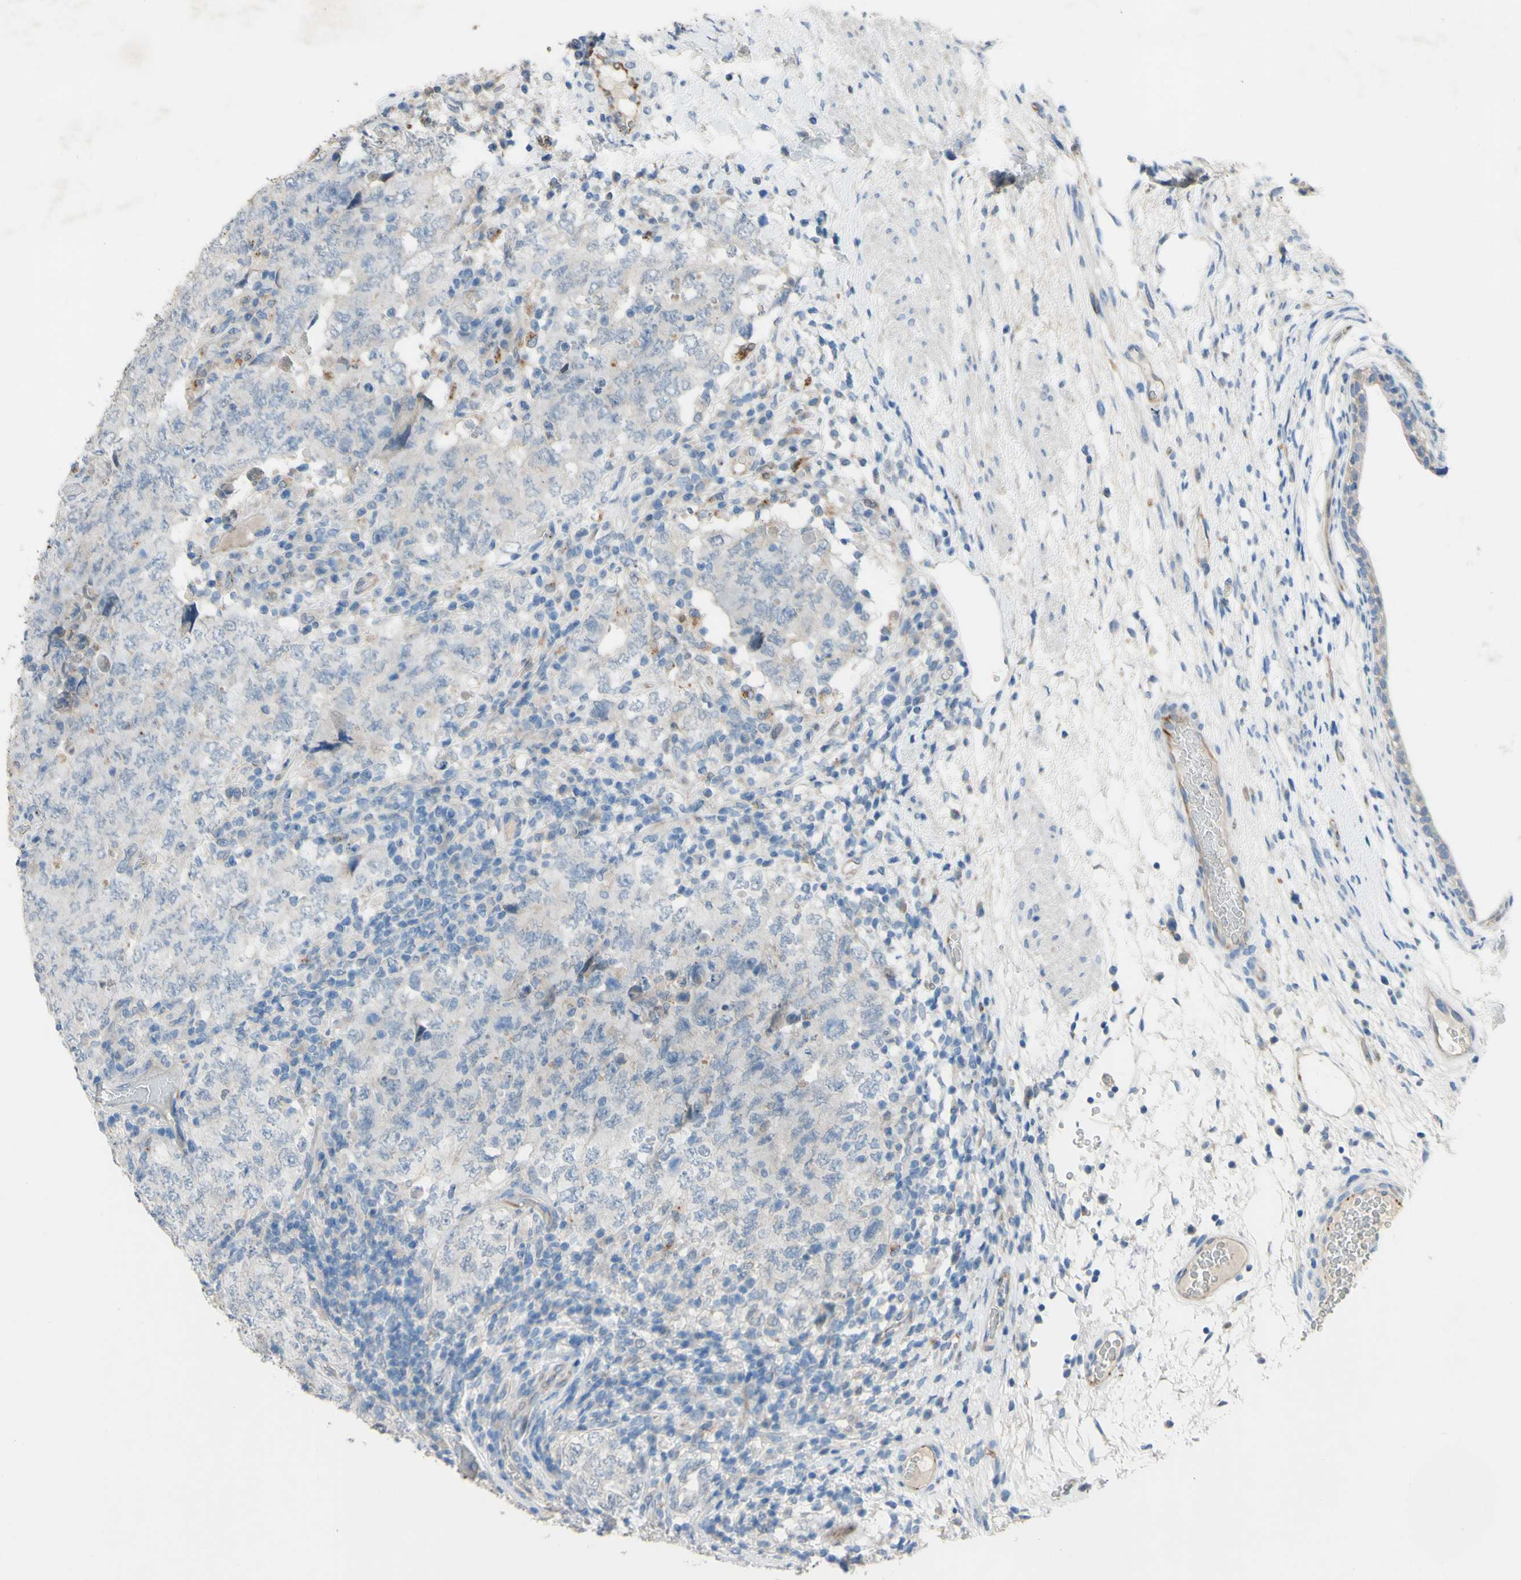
{"staining": {"intensity": "negative", "quantity": "none", "location": "none"}, "tissue": "testis cancer", "cell_type": "Tumor cells", "image_type": "cancer", "snomed": [{"axis": "morphology", "description": "Carcinoma, Embryonal, NOS"}, {"axis": "topography", "description": "Testis"}], "caption": "A photomicrograph of human embryonal carcinoma (testis) is negative for staining in tumor cells. (DAB immunohistochemistry (IHC) with hematoxylin counter stain).", "gene": "CDCP1", "patient": {"sex": "male", "age": 26}}